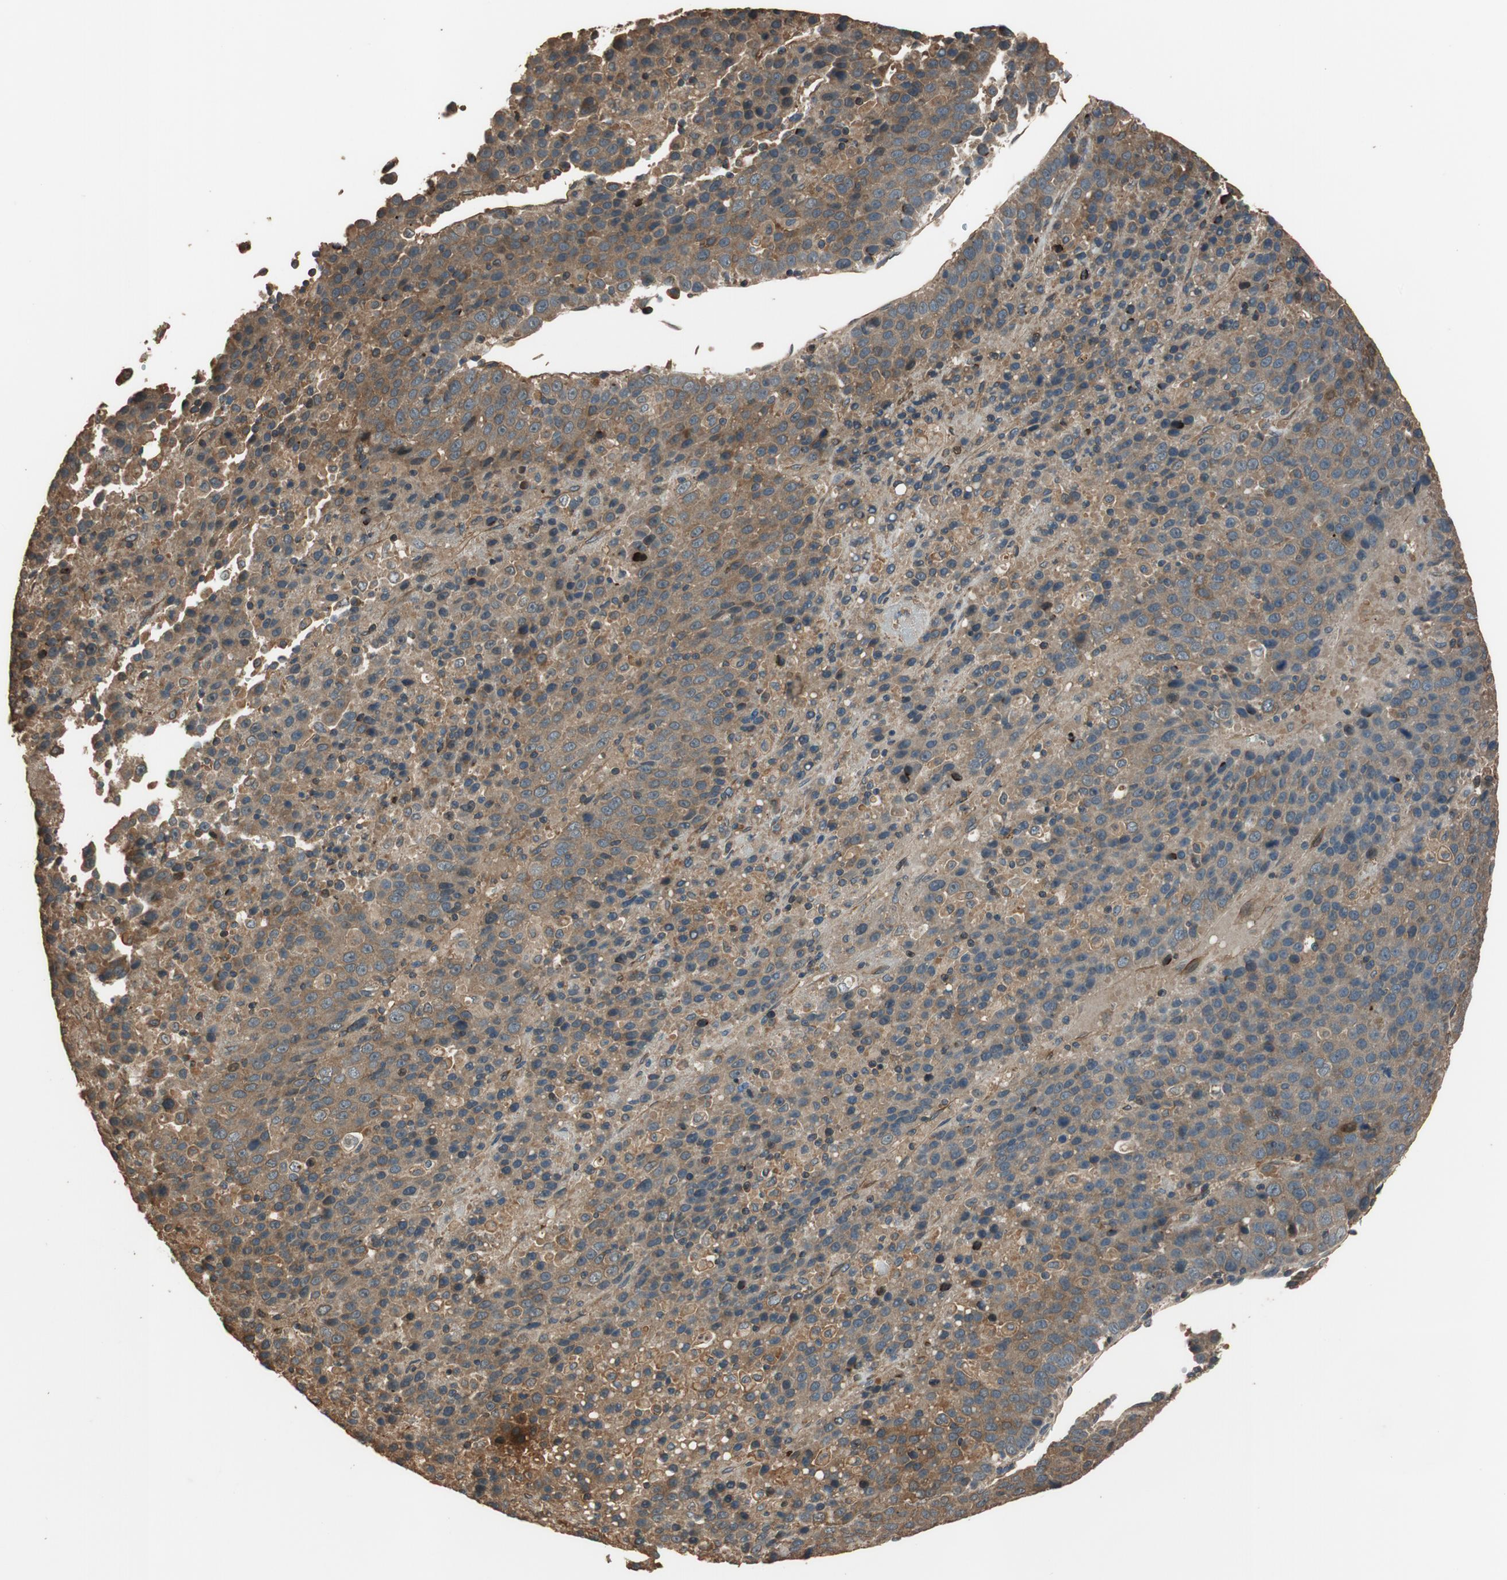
{"staining": {"intensity": "moderate", "quantity": ">75%", "location": "cytoplasmic/membranous"}, "tissue": "liver cancer", "cell_type": "Tumor cells", "image_type": "cancer", "snomed": [{"axis": "morphology", "description": "Carcinoma, Hepatocellular, NOS"}, {"axis": "topography", "description": "Liver"}], "caption": "Immunohistochemical staining of human hepatocellular carcinoma (liver) demonstrates medium levels of moderate cytoplasmic/membranous protein positivity in approximately >75% of tumor cells. The protein is shown in brown color, while the nuclei are stained blue.", "gene": "MST1R", "patient": {"sex": "female", "age": 53}}